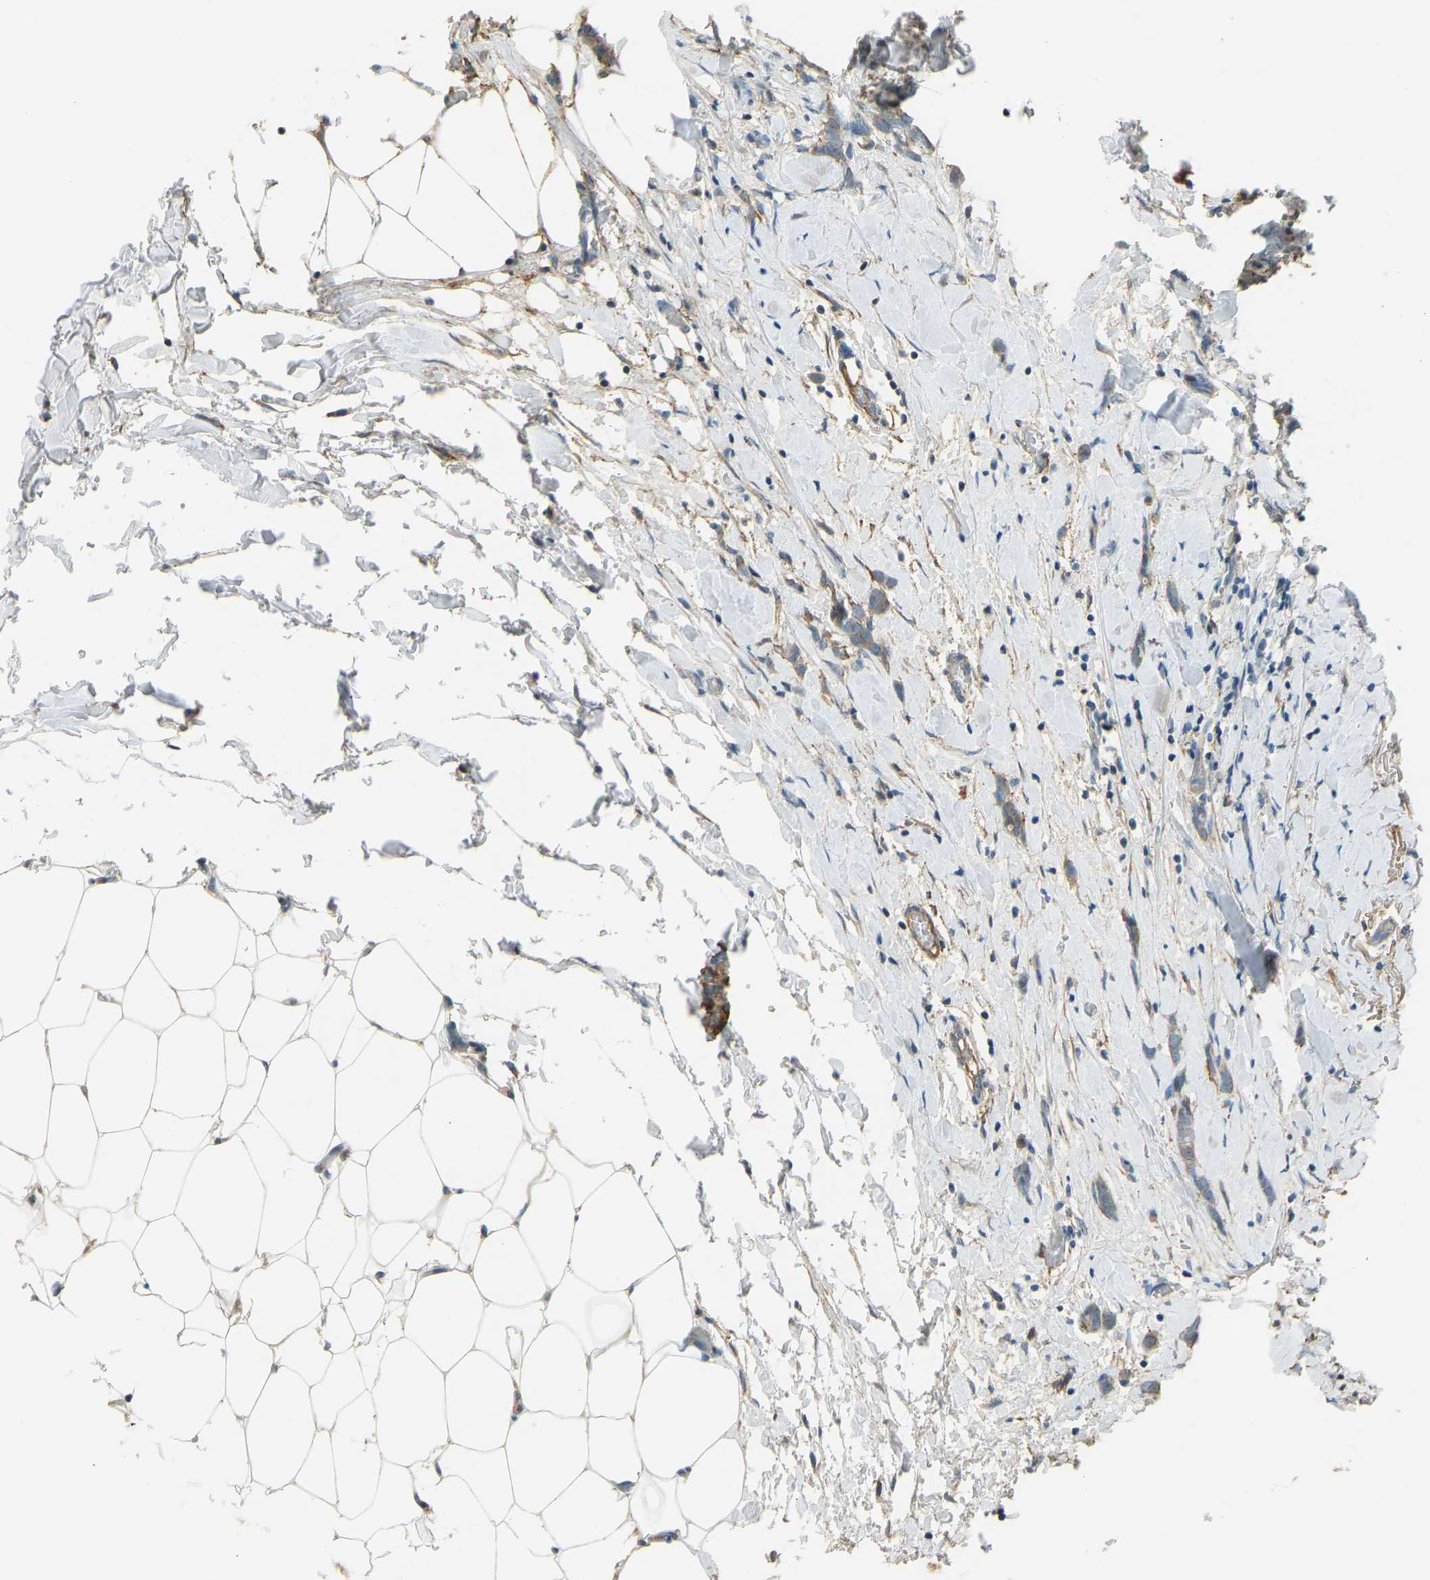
{"staining": {"intensity": "weak", "quantity": "<25%", "location": "cytoplasmic/membranous"}, "tissue": "breast cancer", "cell_type": "Tumor cells", "image_type": "cancer", "snomed": [{"axis": "morphology", "description": "Lobular carcinoma, in situ"}, {"axis": "morphology", "description": "Lobular carcinoma"}, {"axis": "topography", "description": "Breast"}], "caption": "IHC of breast cancer (lobular carcinoma in situ) displays no staining in tumor cells.", "gene": "FBLN2", "patient": {"sex": "female", "age": 41}}